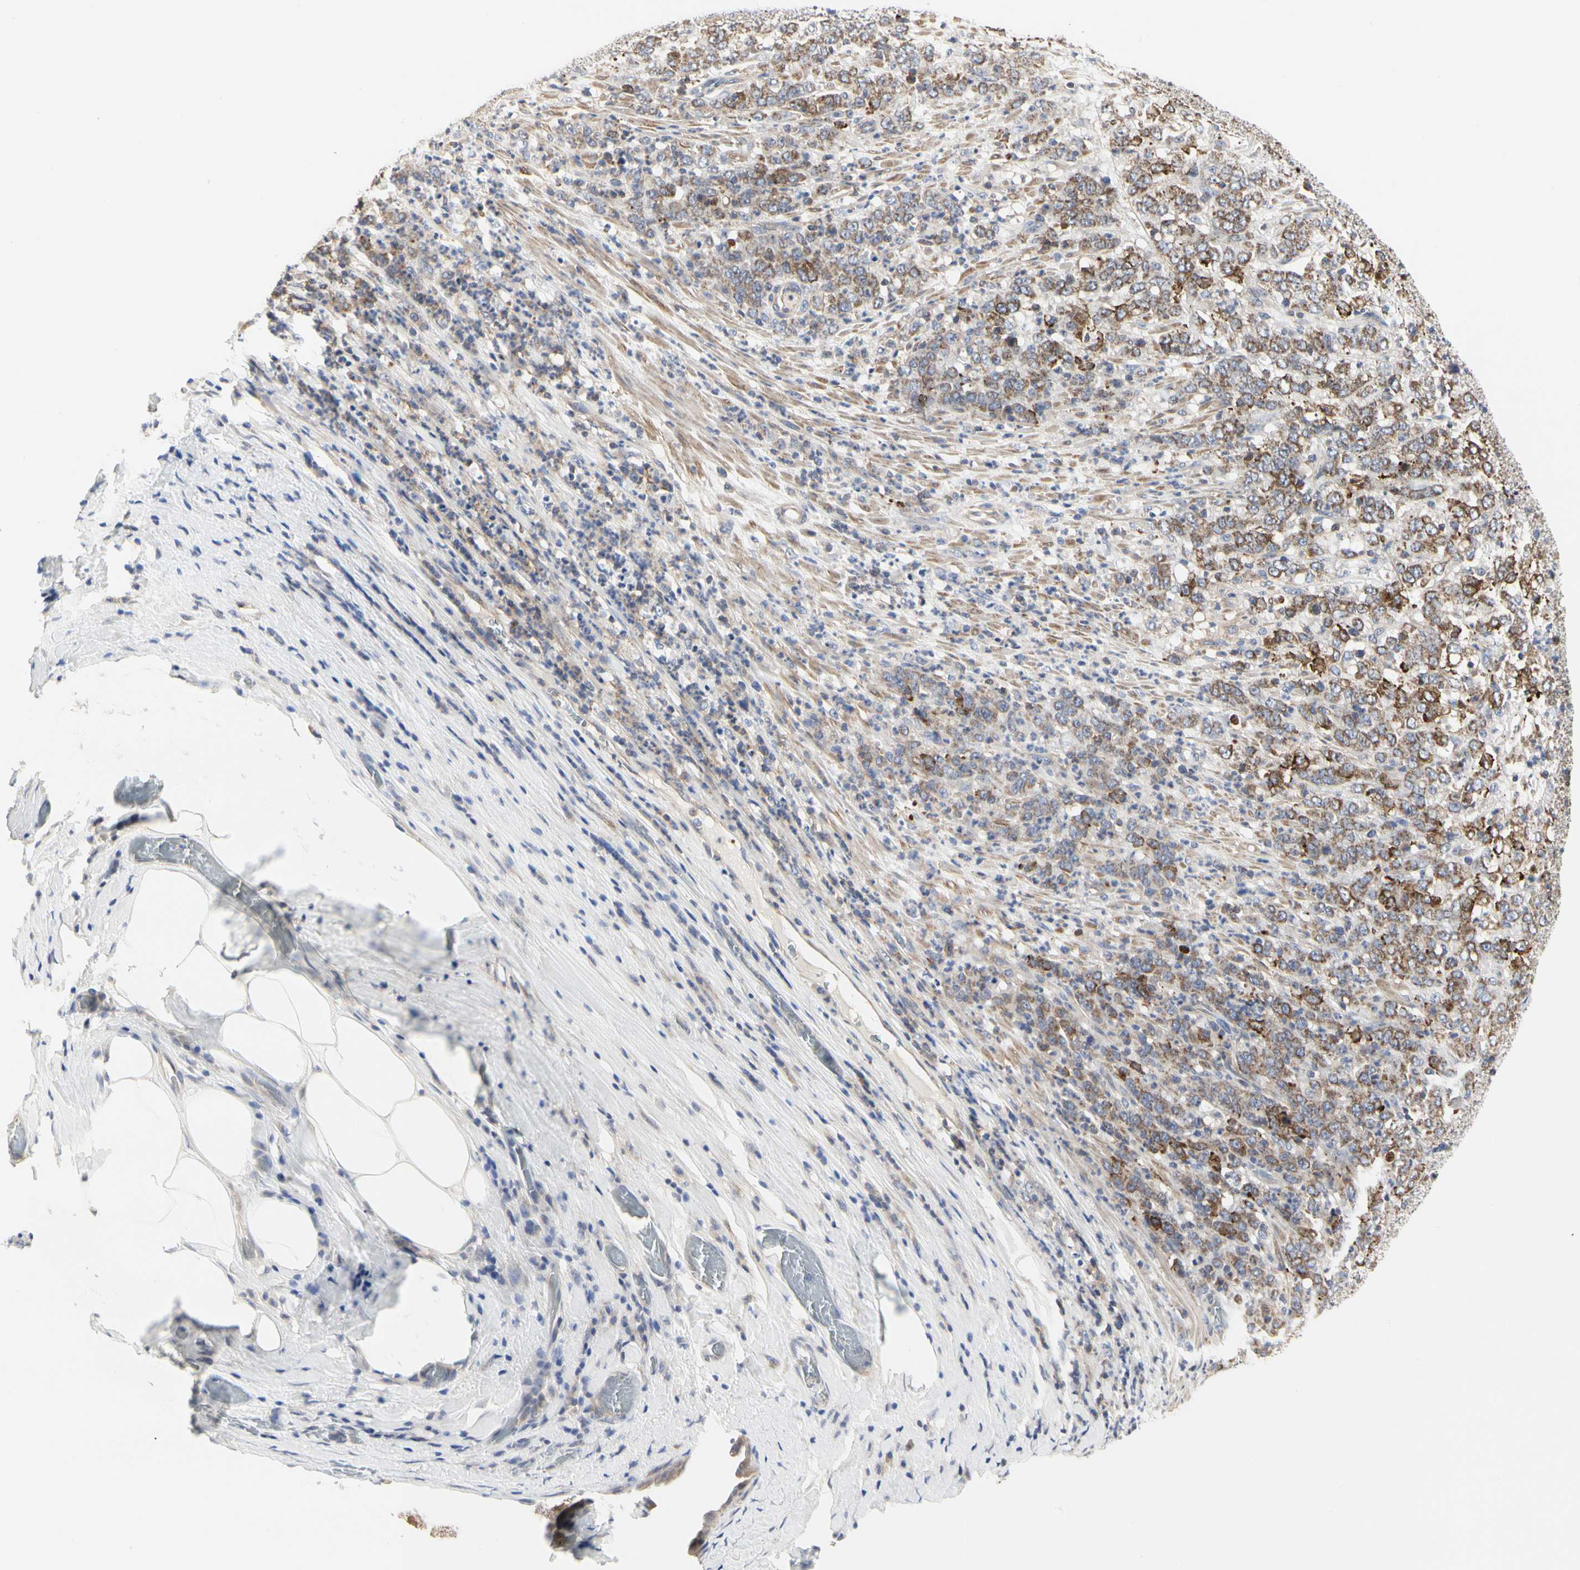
{"staining": {"intensity": "moderate", "quantity": ">75%", "location": "cytoplasmic/membranous"}, "tissue": "stomach cancer", "cell_type": "Tumor cells", "image_type": "cancer", "snomed": [{"axis": "morphology", "description": "Adenocarcinoma, NOS"}, {"axis": "topography", "description": "Stomach, lower"}], "caption": "This image displays immunohistochemistry (IHC) staining of stomach adenocarcinoma, with medium moderate cytoplasmic/membranous staining in about >75% of tumor cells.", "gene": "SHANK2", "patient": {"sex": "female", "age": 71}}